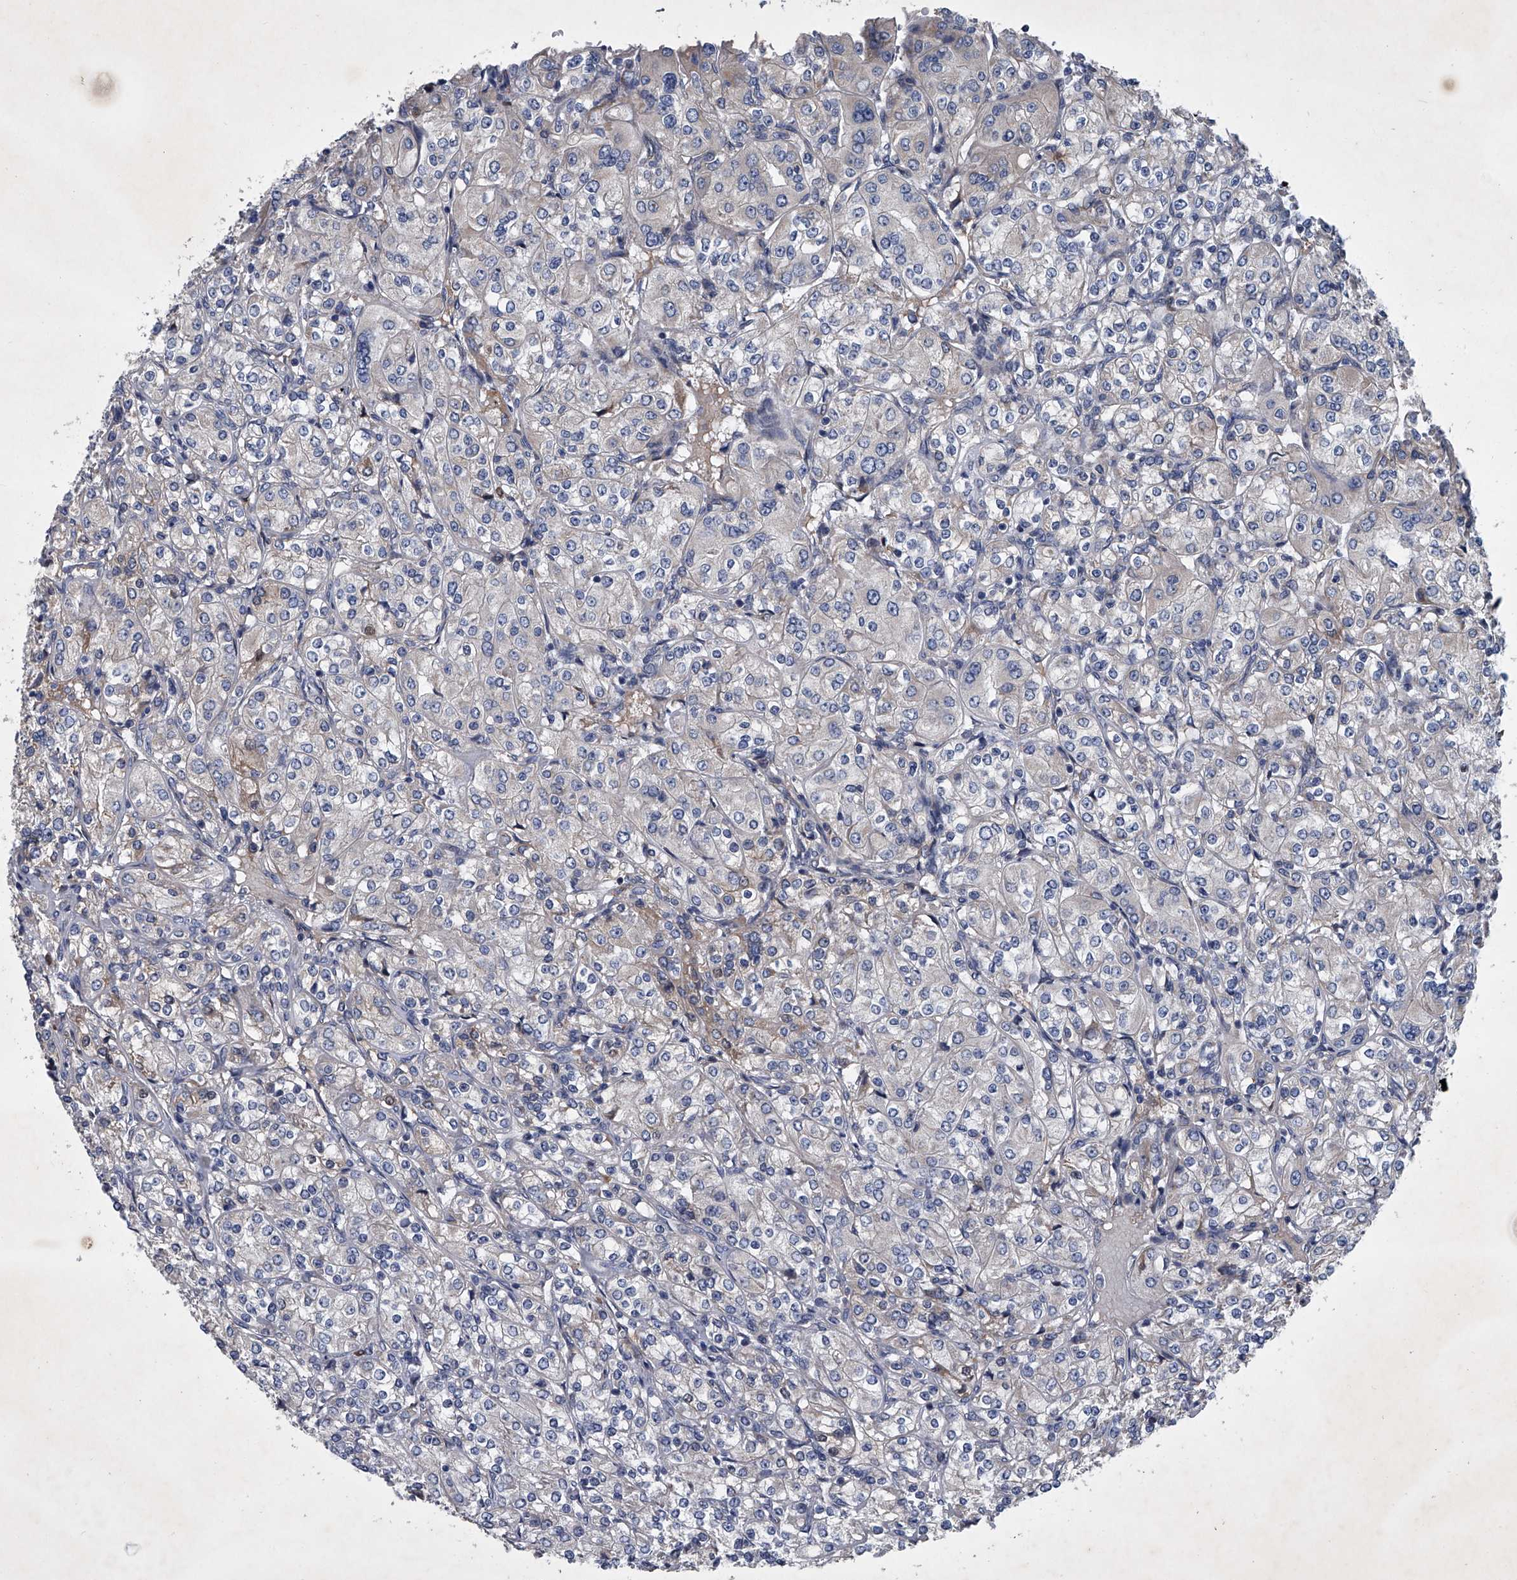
{"staining": {"intensity": "negative", "quantity": "none", "location": "none"}, "tissue": "renal cancer", "cell_type": "Tumor cells", "image_type": "cancer", "snomed": [{"axis": "morphology", "description": "Adenocarcinoma, NOS"}, {"axis": "topography", "description": "Kidney"}], "caption": "Immunohistochemical staining of human renal cancer (adenocarcinoma) demonstrates no significant expression in tumor cells.", "gene": "ABCG1", "patient": {"sex": "male", "age": 77}}